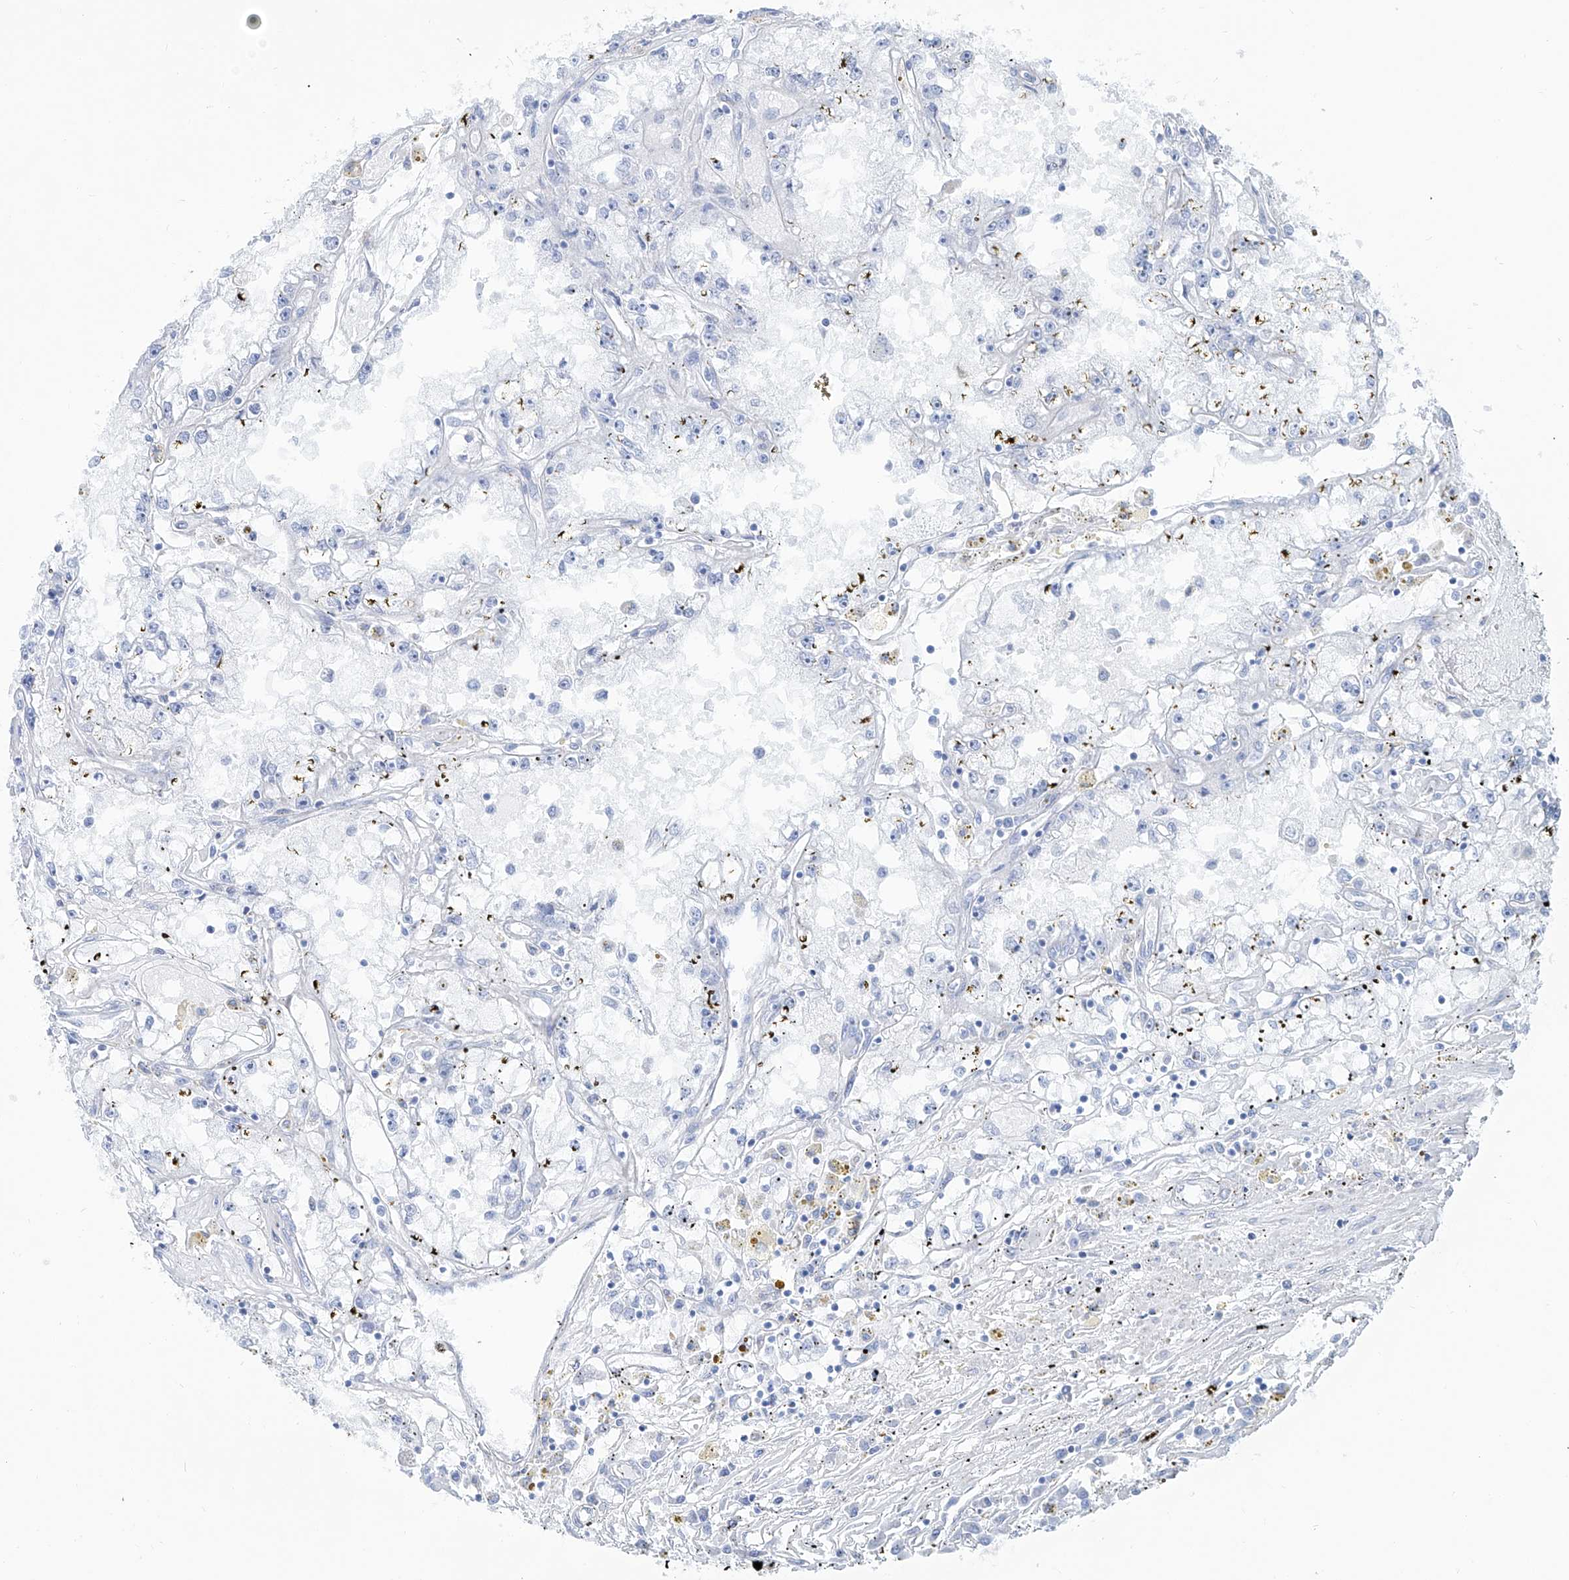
{"staining": {"intensity": "negative", "quantity": "none", "location": "none"}, "tissue": "renal cancer", "cell_type": "Tumor cells", "image_type": "cancer", "snomed": [{"axis": "morphology", "description": "Adenocarcinoma, NOS"}, {"axis": "topography", "description": "Kidney"}], "caption": "Human renal cancer (adenocarcinoma) stained for a protein using immunohistochemistry (IHC) shows no expression in tumor cells.", "gene": "ZBTB48", "patient": {"sex": "male", "age": 56}}